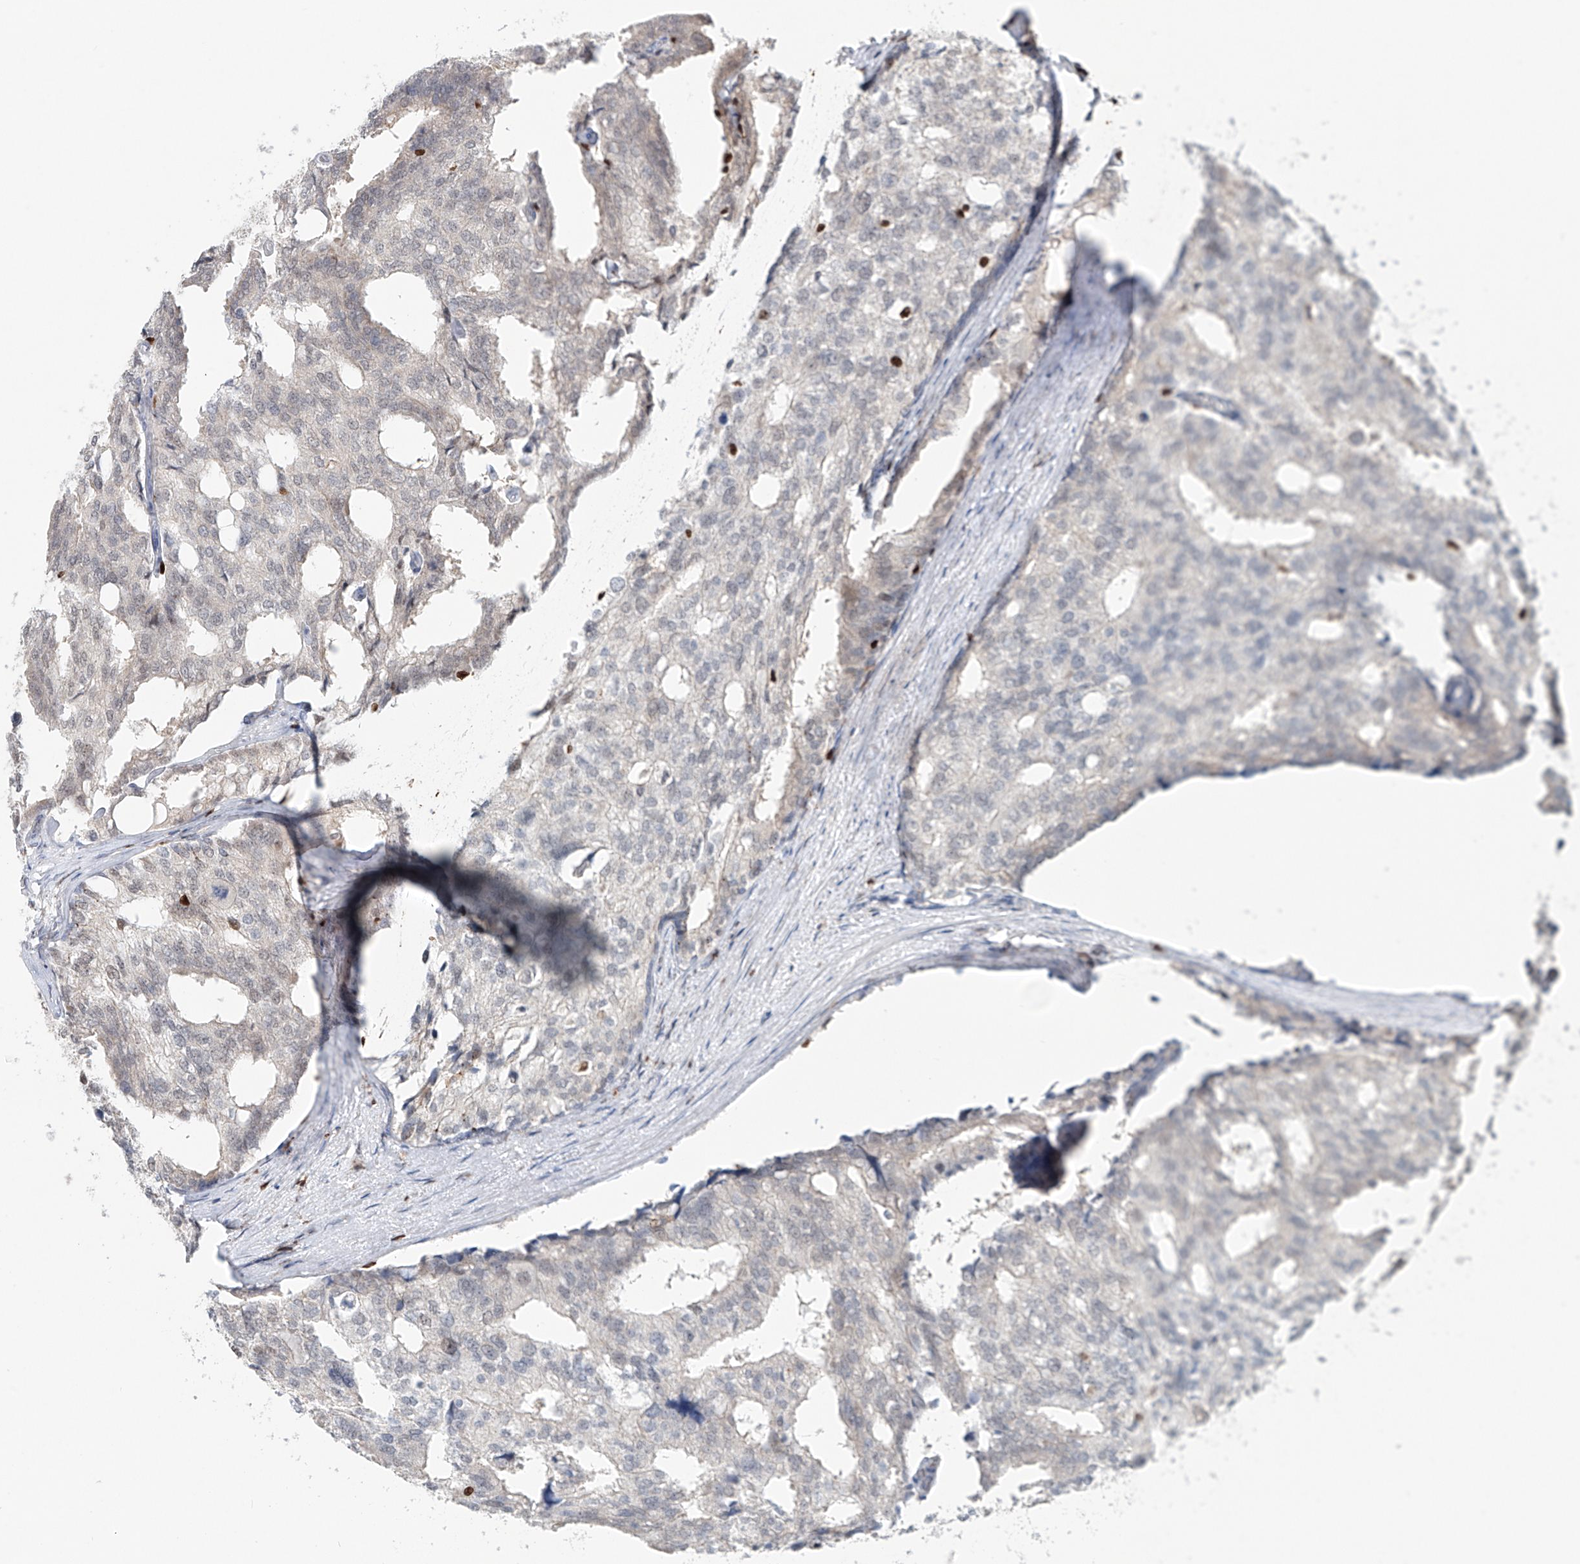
{"staining": {"intensity": "negative", "quantity": "none", "location": "none"}, "tissue": "prostate cancer", "cell_type": "Tumor cells", "image_type": "cancer", "snomed": [{"axis": "morphology", "description": "Adenocarcinoma, High grade"}, {"axis": "topography", "description": "Prostate"}], "caption": "This is a photomicrograph of immunohistochemistry staining of prostate cancer (high-grade adenocarcinoma), which shows no staining in tumor cells. (Brightfield microscopy of DAB IHC at high magnification).", "gene": "DZIP1L", "patient": {"sex": "male", "age": 50}}